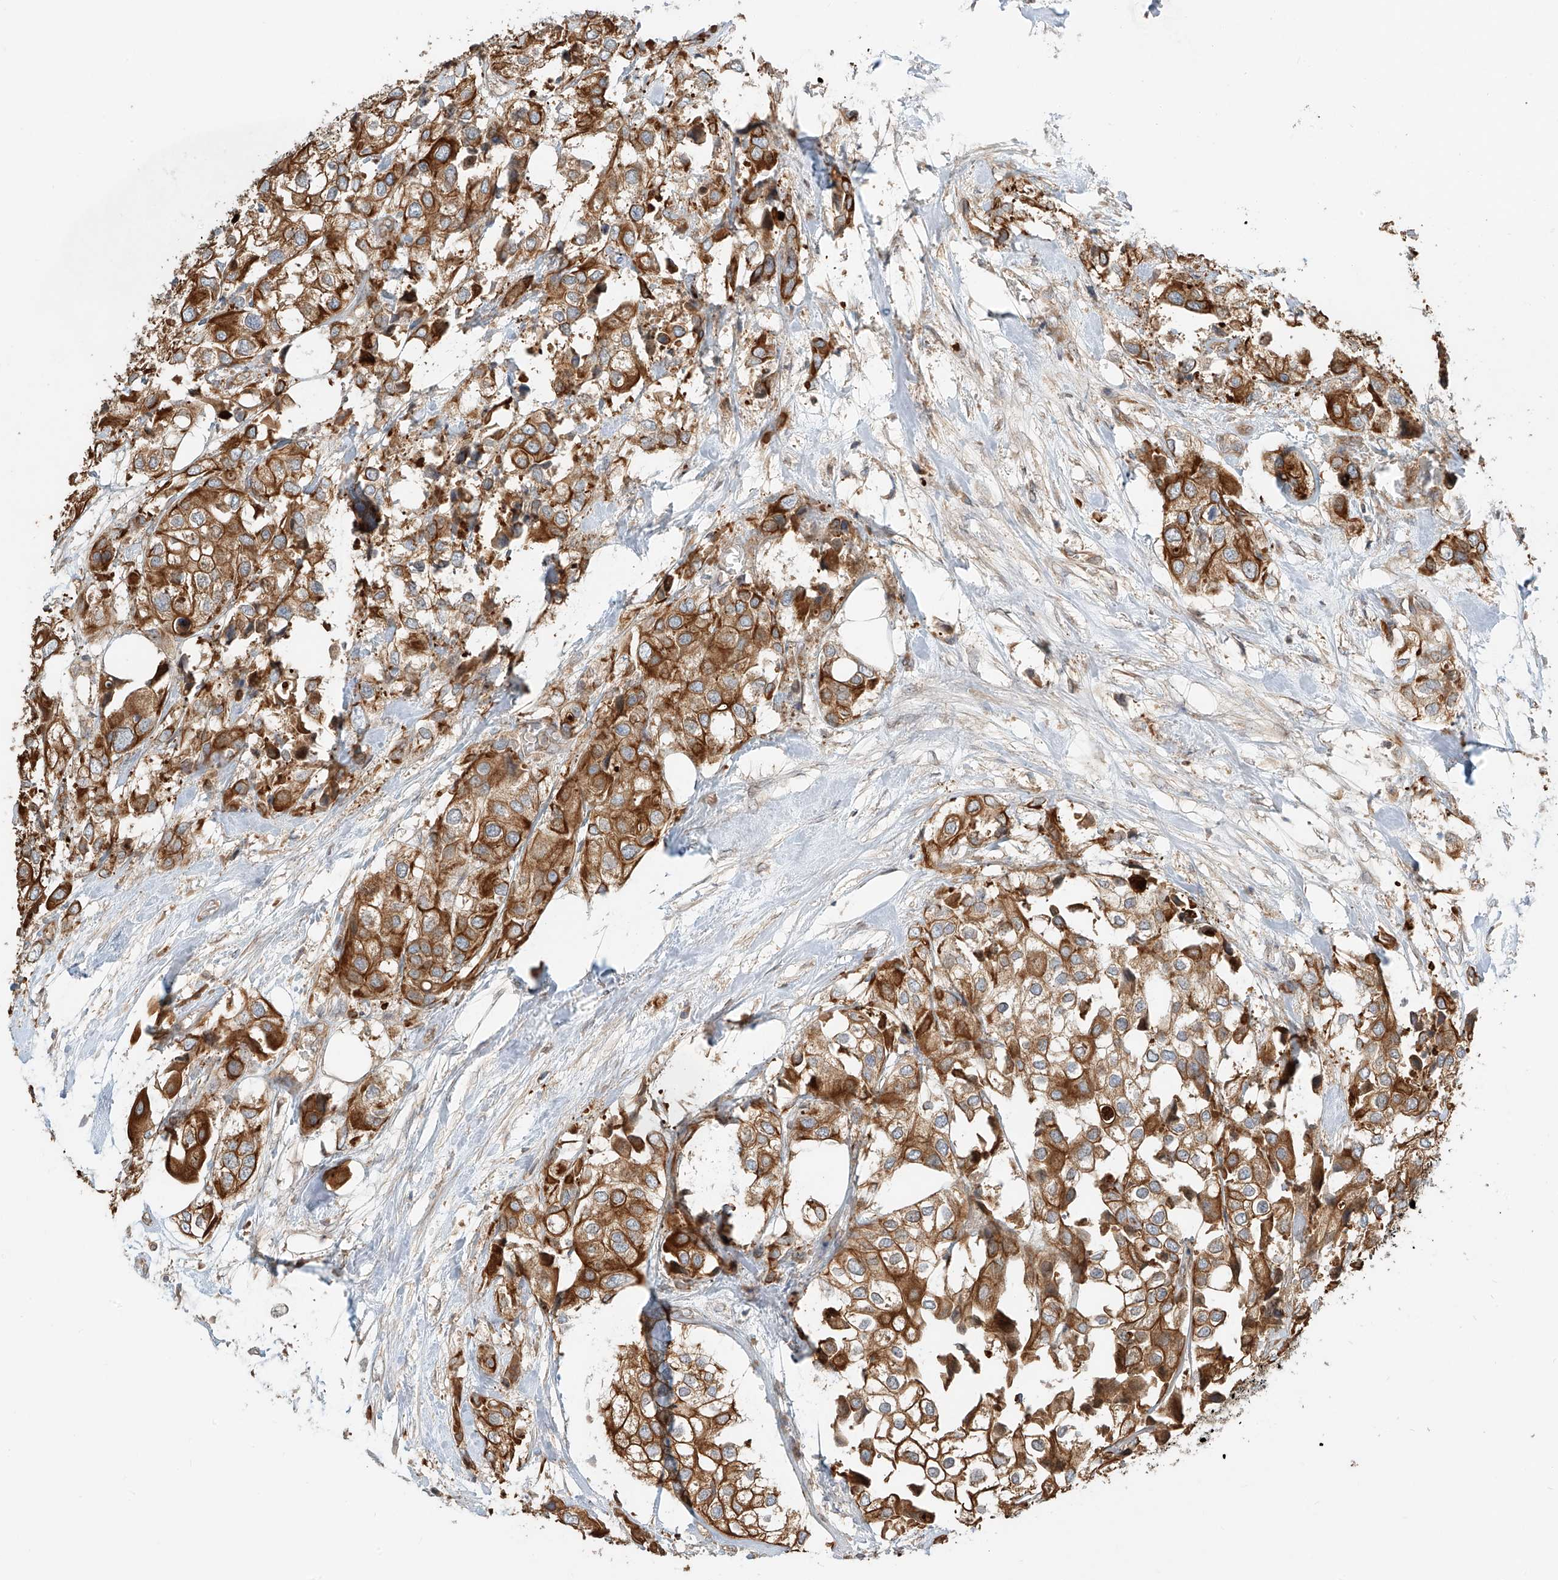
{"staining": {"intensity": "strong", "quantity": ">75%", "location": "cytoplasmic/membranous"}, "tissue": "urothelial cancer", "cell_type": "Tumor cells", "image_type": "cancer", "snomed": [{"axis": "morphology", "description": "Urothelial carcinoma, High grade"}, {"axis": "topography", "description": "Urinary bladder"}], "caption": "Urothelial cancer stained with a brown dye reveals strong cytoplasmic/membranous positive expression in about >75% of tumor cells.", "gene": "CEP162", "patient": {"sex": "male", "age": 64}}